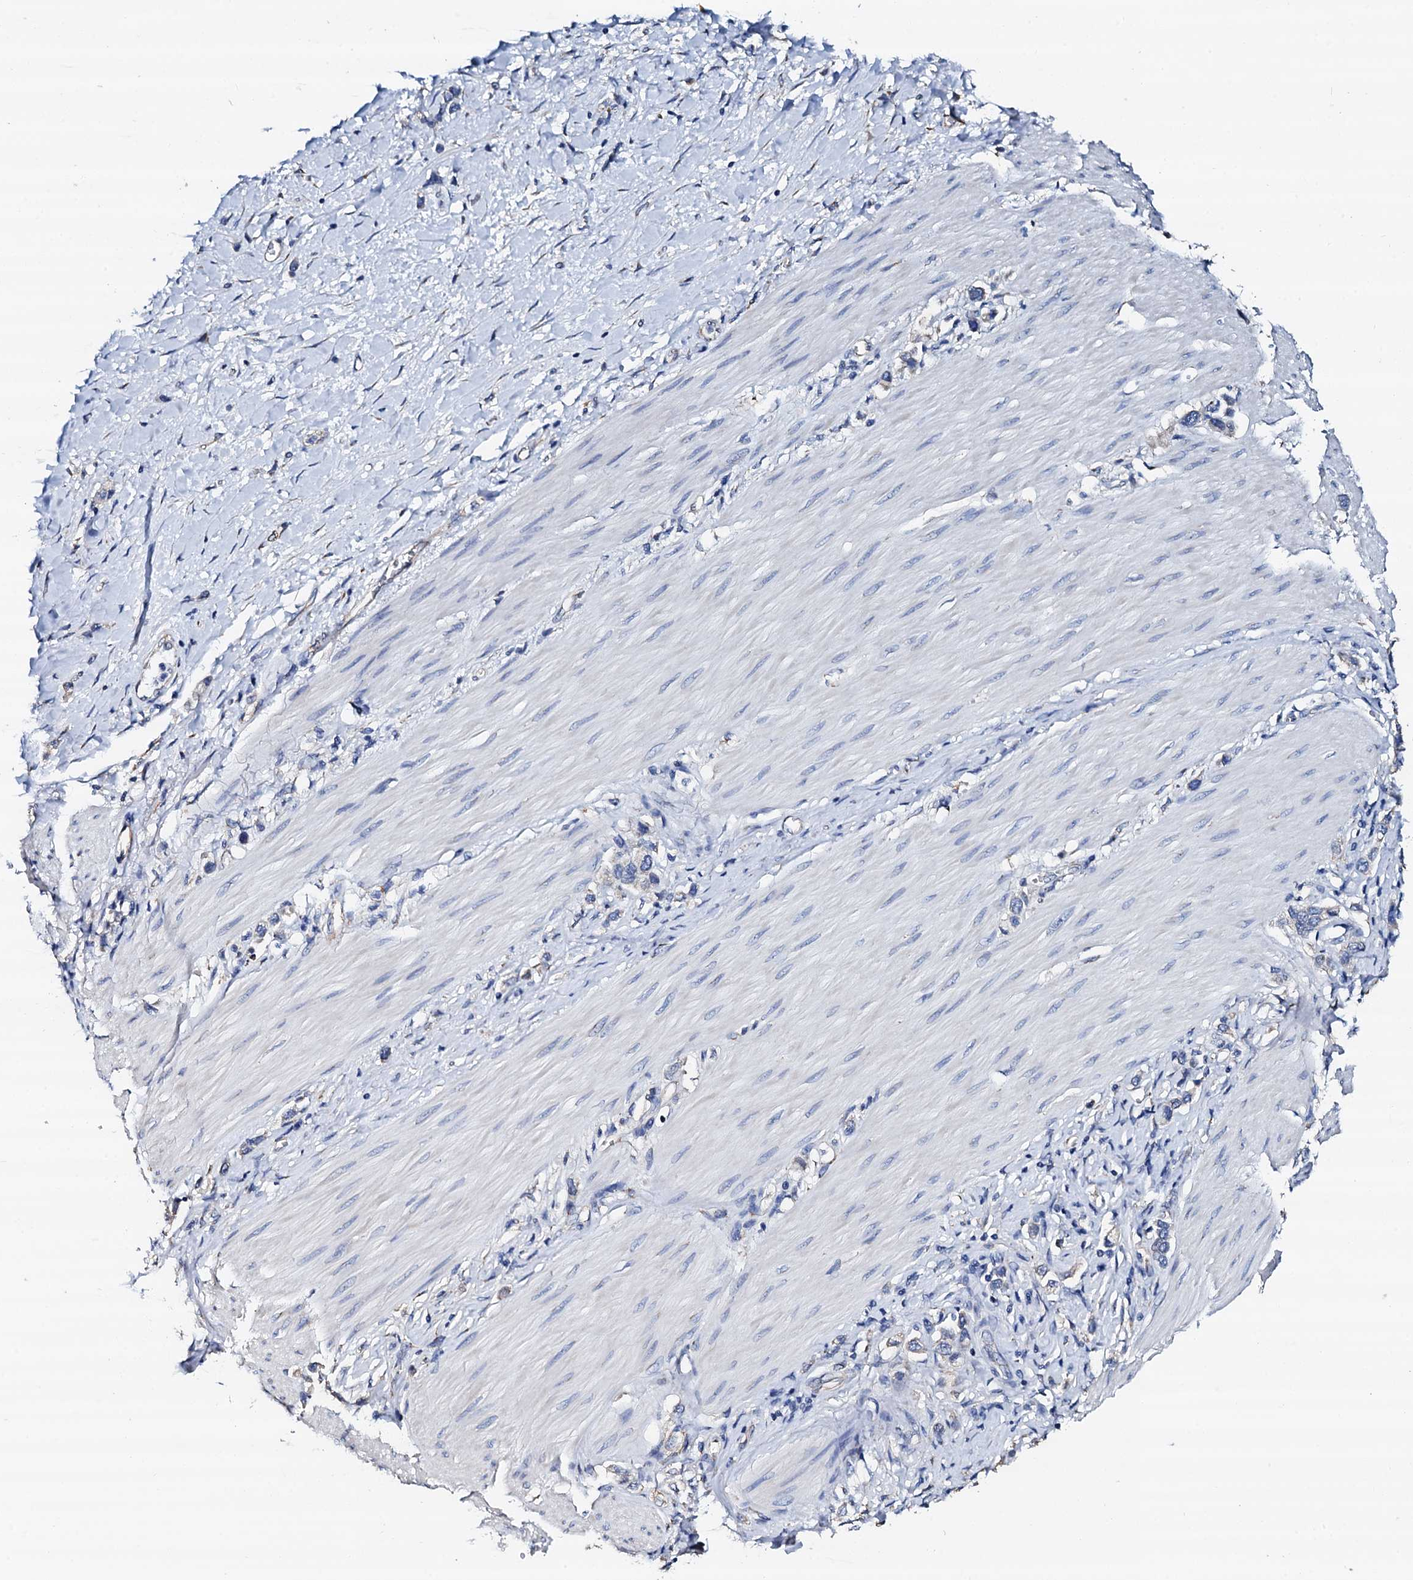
{"staining": {"intensity": "negative", "quantity": "none", "location": "none"}, "tissue": "stomach cancer", "cell_type": "Tumor cells", "image_type": "cancer", "snomed": [{"axis": "morphology", "description": "Normal tissue, NOS"}, {"axis": "morphology", "description": "Adenocarcinoma, NOS"}, {"axis": "topography", "description": "Stomach, upper"}, {"axis": "topography", "description": "Stomach"}], "caption": "This micrograph is of stomach cancer stained with immunohistochemistry (IHC) to label a protein in brown with the nuclei are counter-stained blue. There is no expression in tumor cells.", "gene": "AKAP3", "patient": {"sex": "female", "age": 65}}